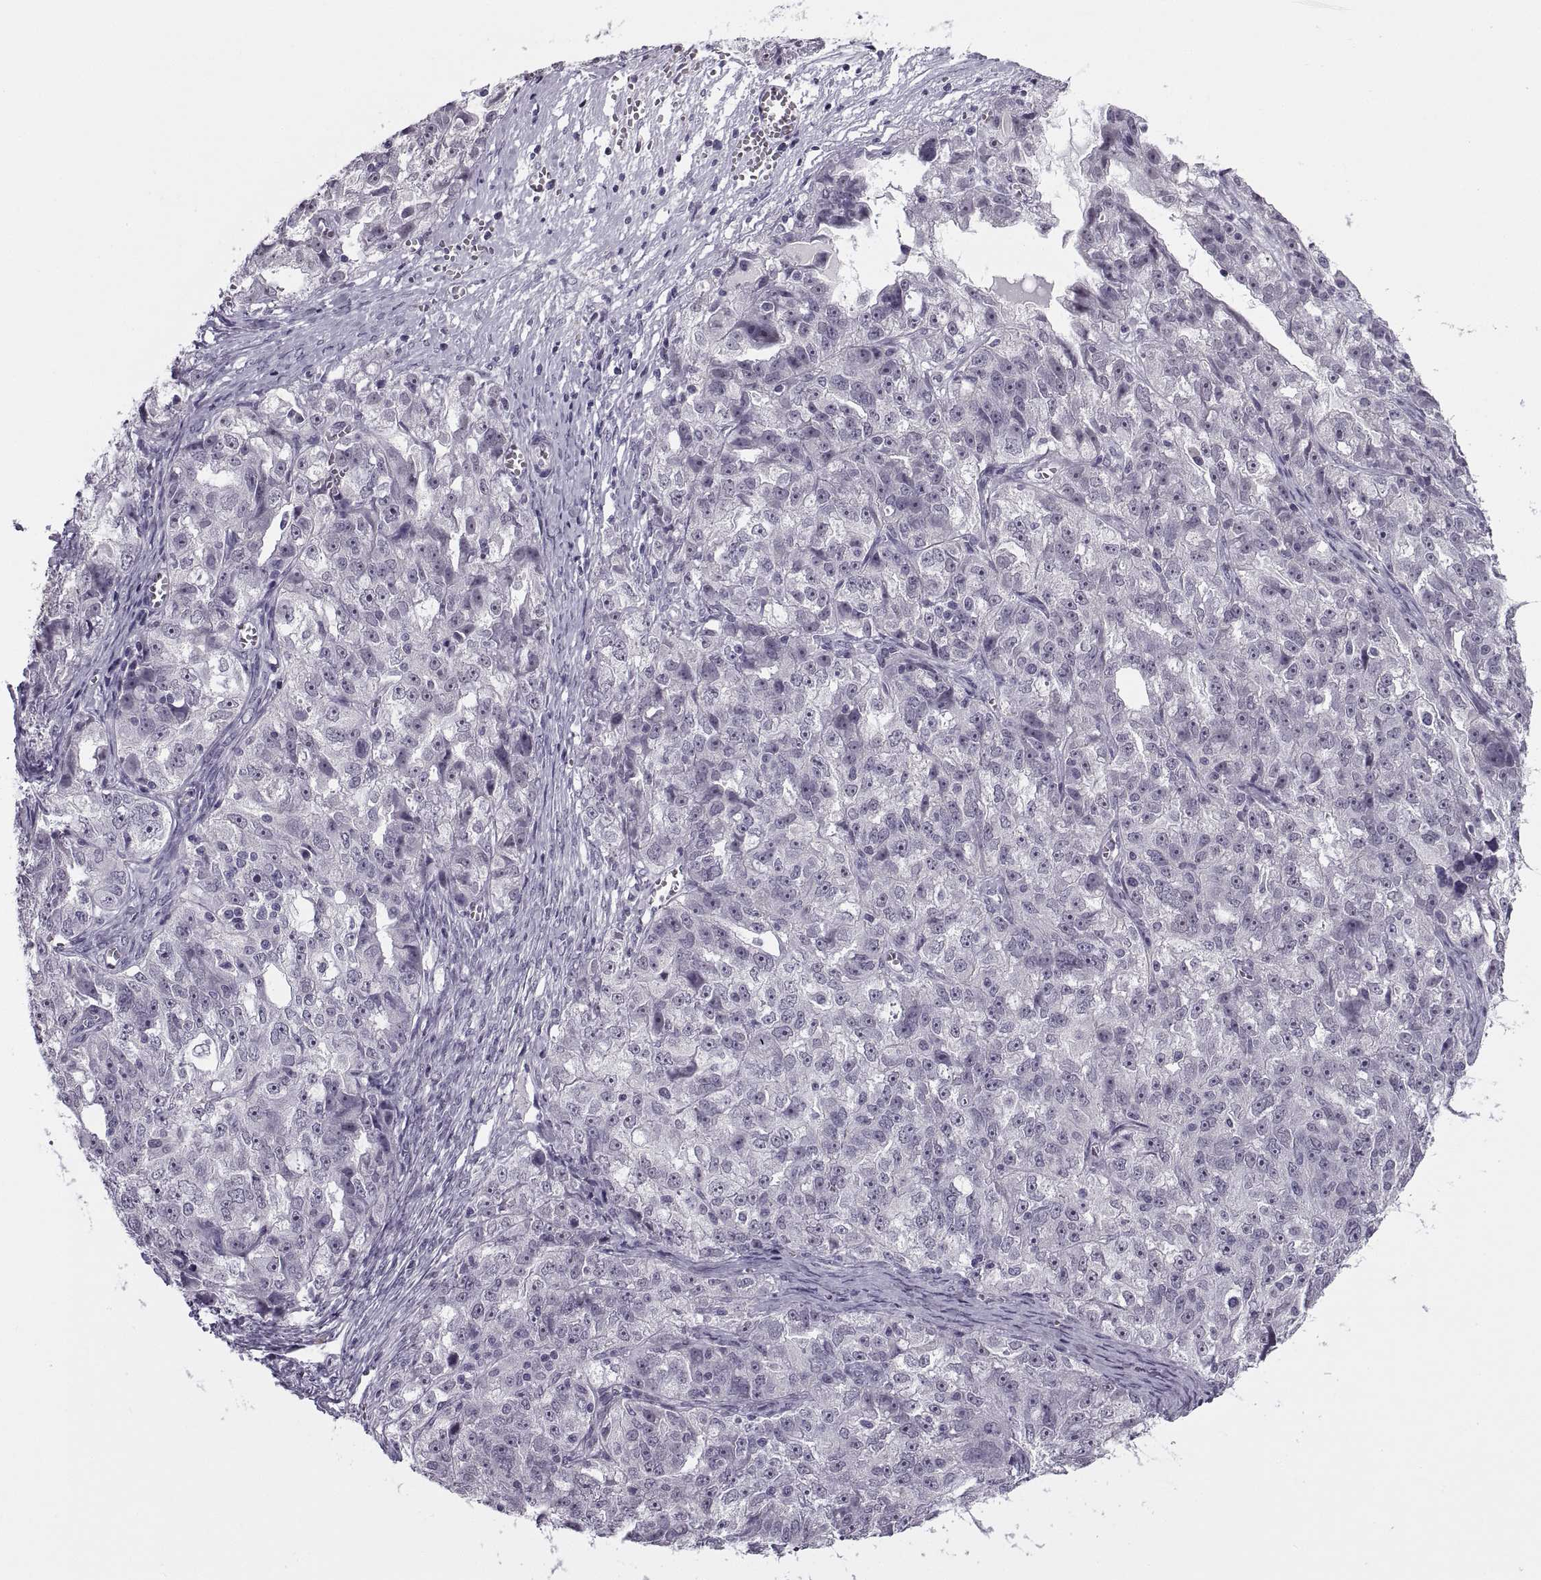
{"staining": {"intensity": "negative", "quantity": "none", "location": "none"}, "tissue": "ovarian cancer", "cell_type": "Tumor cells", "image_type": "cancer", "snomed": [{"axis": "morphology", "description": "Cystadenocarcinoma, serous, NOS"}, {"axis": "topography", "description": "Ovary"}], "caption": "An immunohistochemistry (IHC) photomicrograph of serous cystadenocarcinoma (ovarian) is shown. There is no staining in tumor cells of serous cystadenocarcinoma (ovarian).", "gene": "TBC1D3G", "patient": {"sex": "female", "age": 51}}